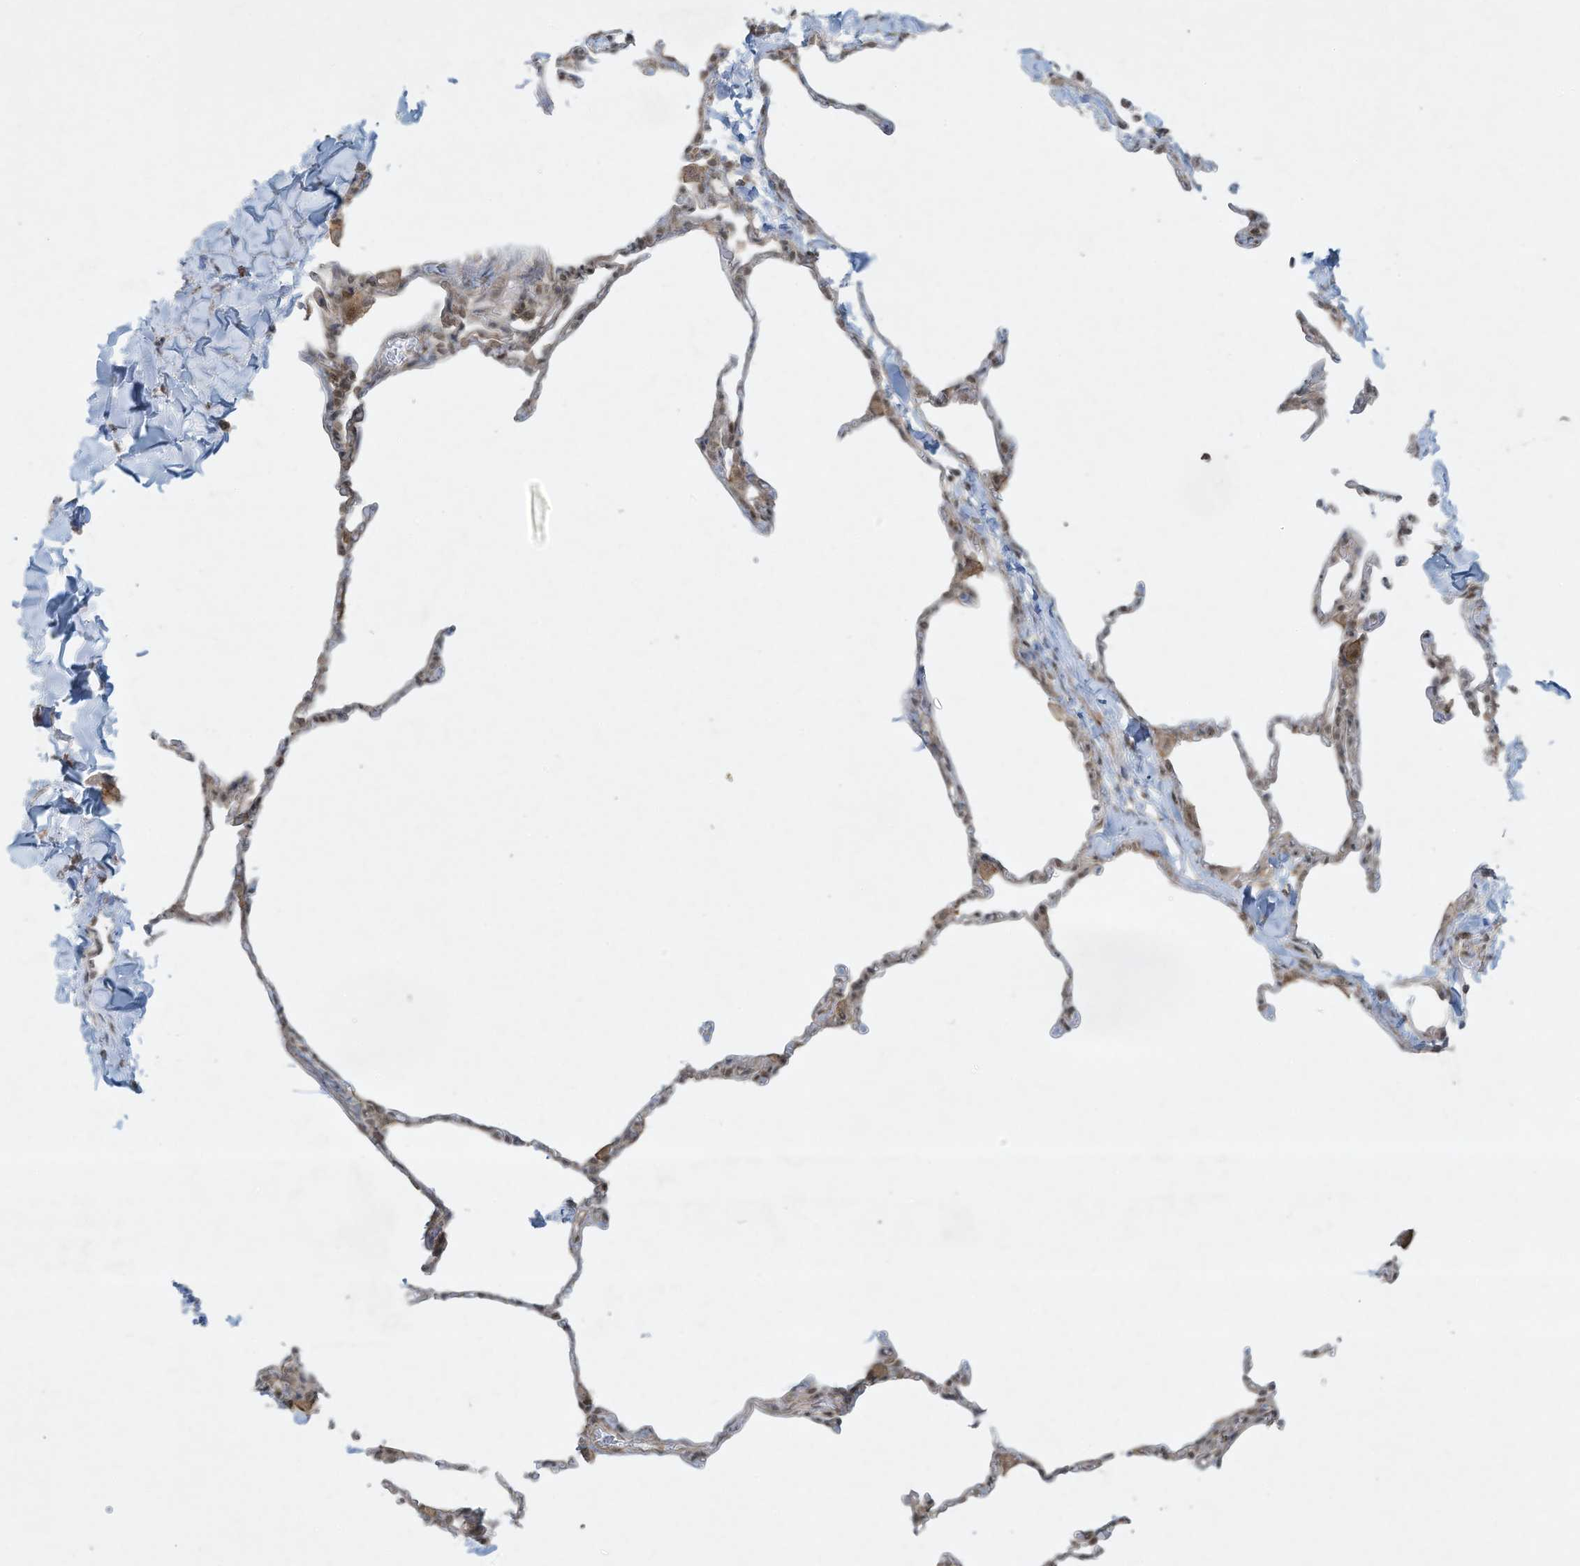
{"staining": {"intensity": "moderate", "quantity": "<25%", "location": "cytoplasmic/membranous"}, "tissue": "lung", "cell_type": "Alveolar cells", "image_type": "normal", "snomed": [{"axis": "morphology", "description": "Normal tissue, NOS"}, {"axis": "topography", "description": "Lung"}], "caption": "The micrograph reveals immunohistochemical staining of unremarkable lung. There is moderate cytoplasmic/membranous positivity is appreciated in about <25% of alveolar cells.", "gene": "ZNF263", "patient": {"sex": "male", "age": 20}}